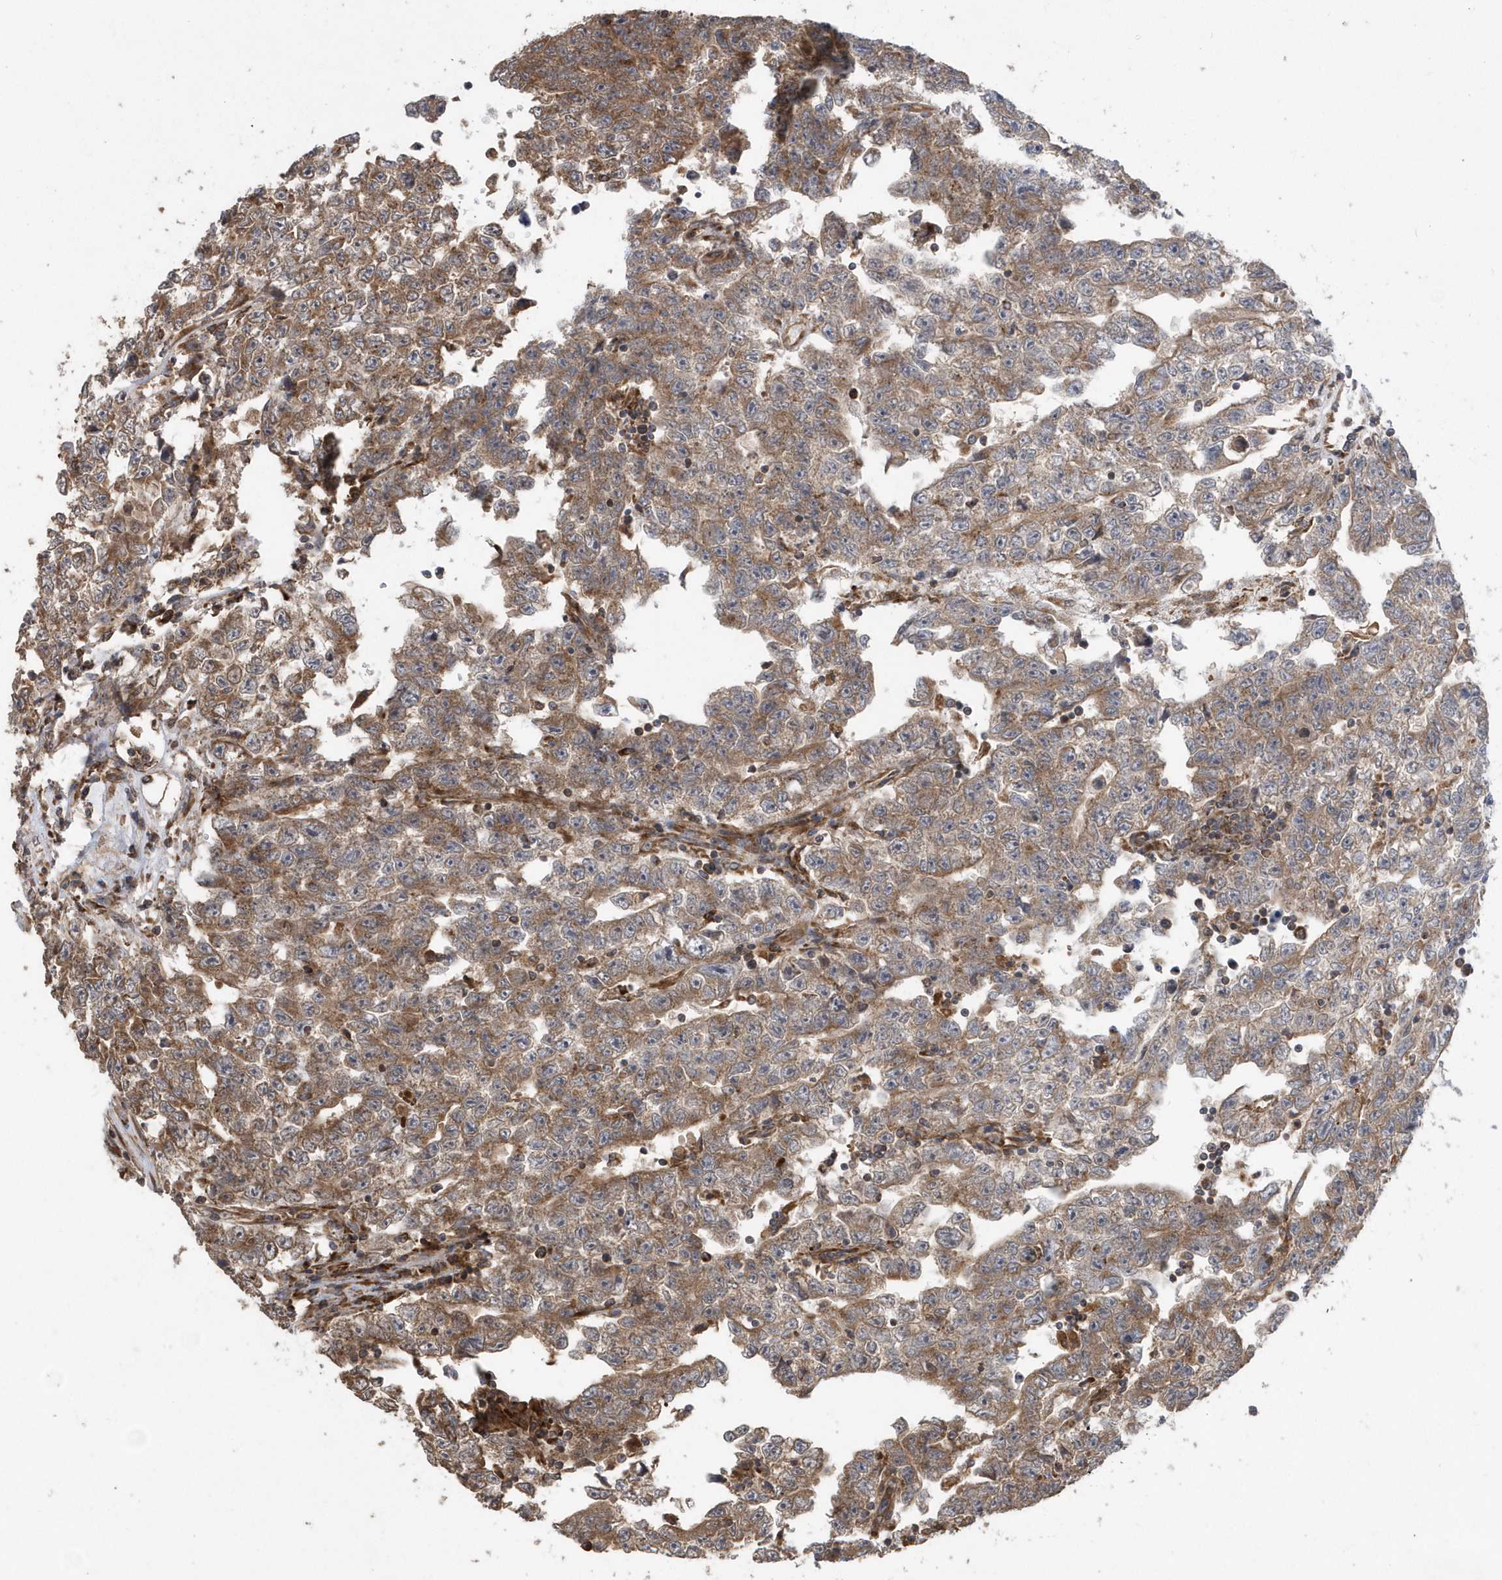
{"staining": {"intensity": "moderate", "quantity": "25%-75%", "location": "cytoplasmic/membranous"}, "tissue": "testis cancer", "cell_type": "Tumor cells", "image_type": "cancer", "snomed": [{"axis": "morphology", "description": "Carcinoma, Embryonal, NOS"}, {"axis": "topography", "description": "Testis"}], "caption": "An image of human testis cancer stained for a protein displays moderate cytoplasmic/membranous brown staining in tumor cells.", "gene": "WASHC5", "patient": {"sex": "male", "age": 25}}